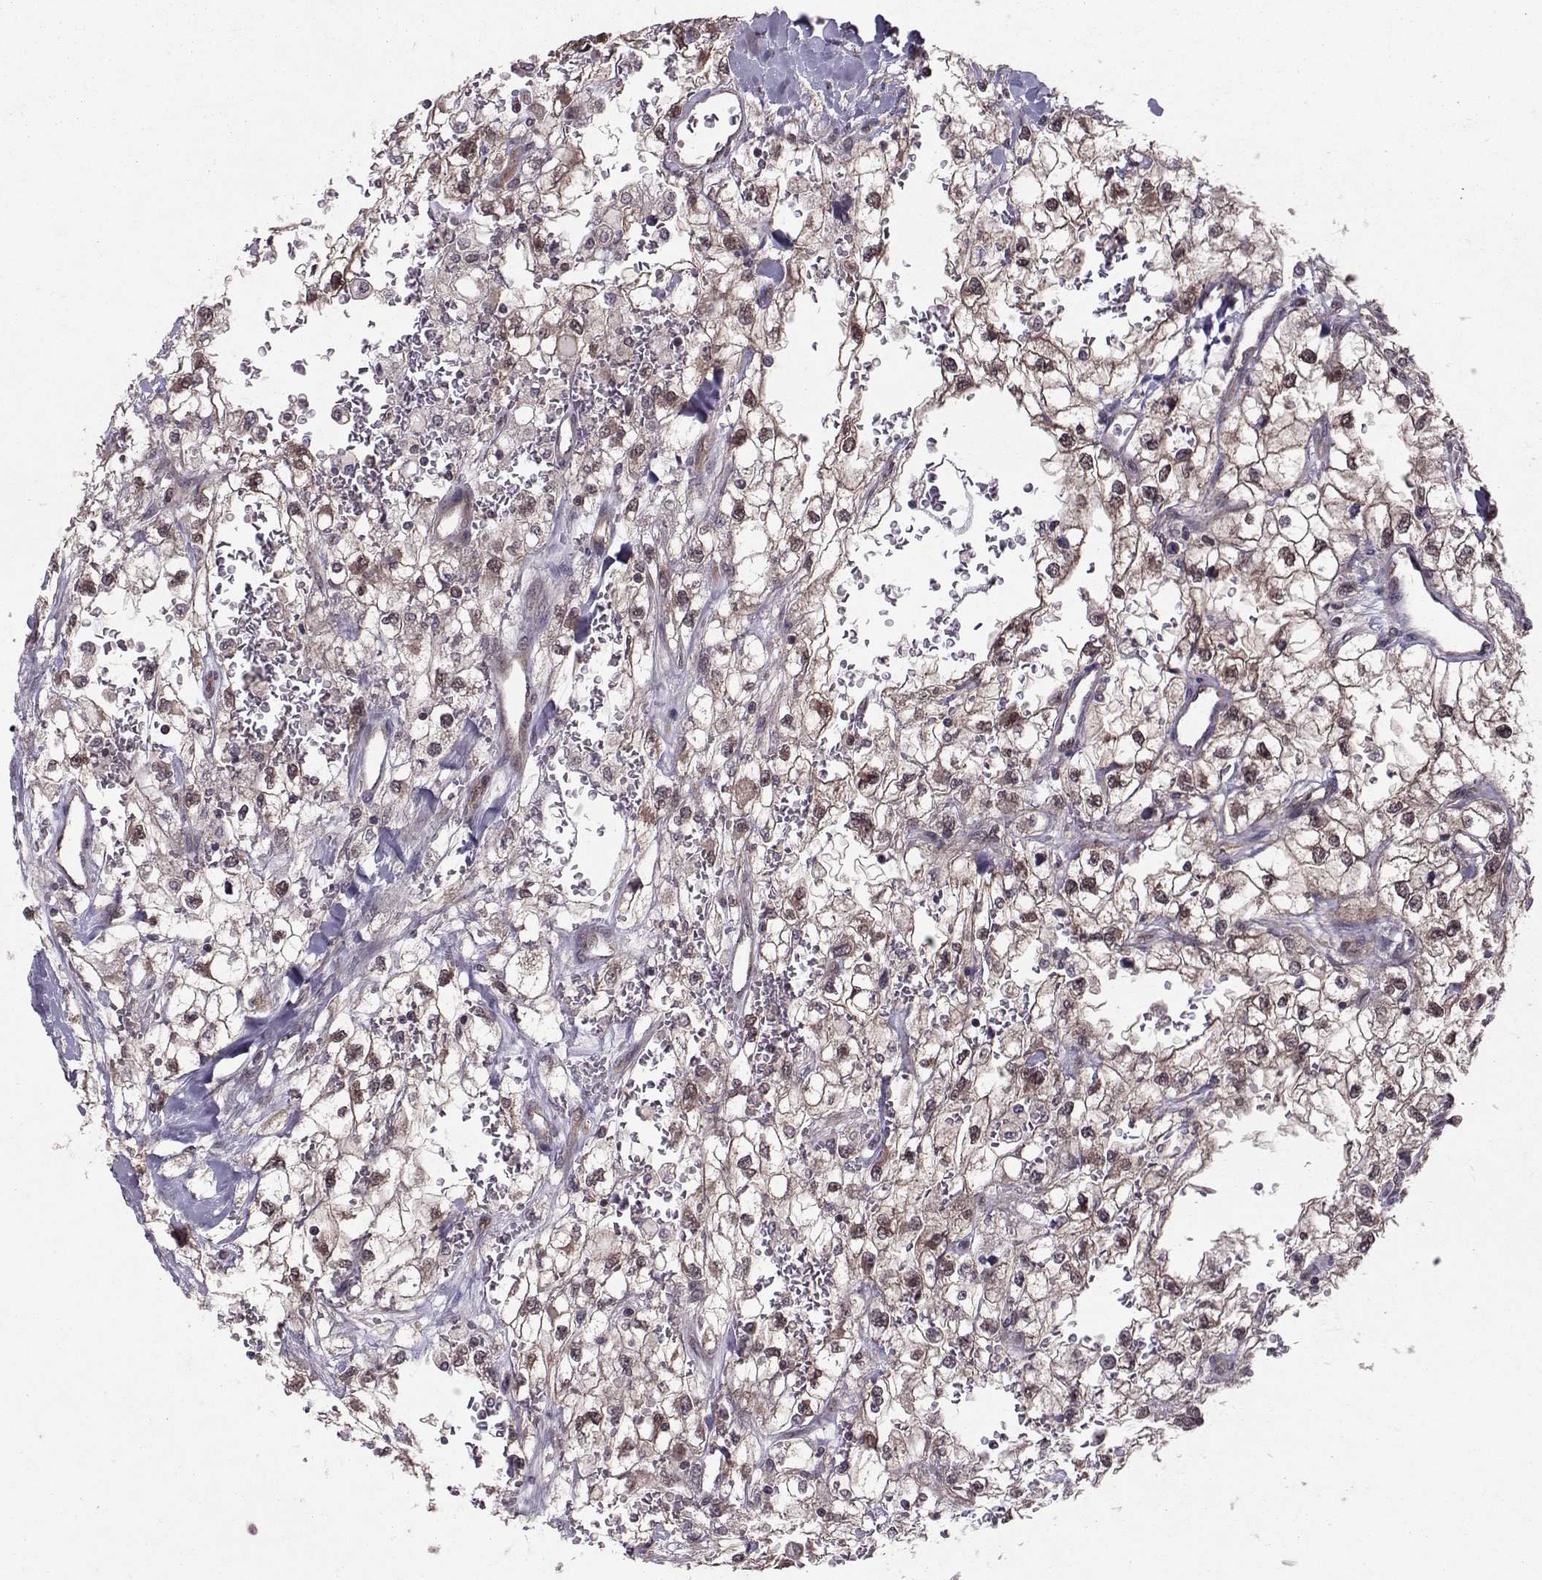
{"staining": {"intensity": "weak", "quantity": "<25%", "location": "nuclear"}, "tissue": "renal cancer", "cell_type": "Tumor cells", "image_type": "cancer", "snomed": [{"axis": "morphology", "description": "Adenocarcinoma, NOS"}, {"axis": "topography", "description": "Kidney"}], "caption": "Photomicrograph shows no protein expression in tumor cells of renal adenocarcinoma tissue.", "gene": "PPP2R2A", "patient": {"sex": "male", "age": 59}}